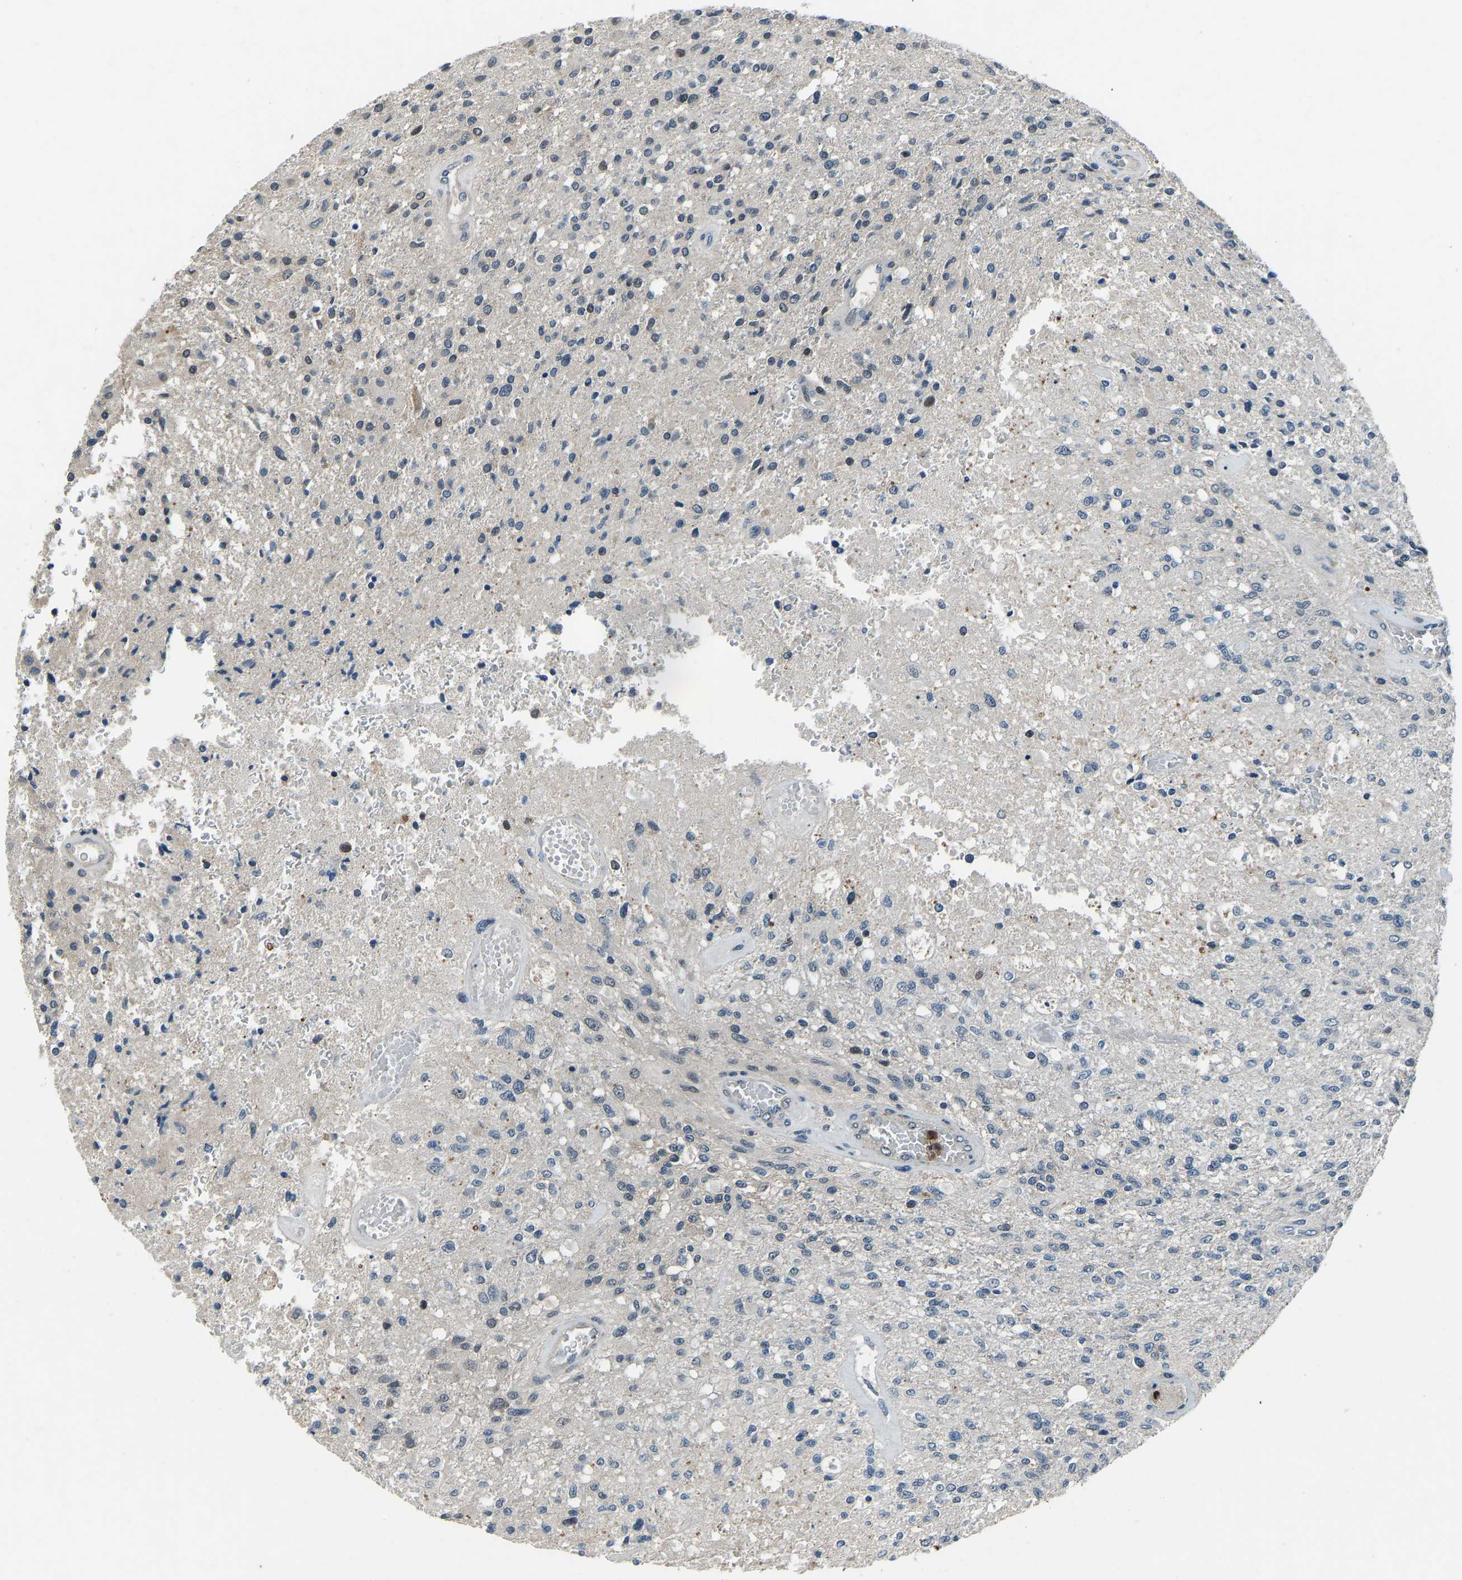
{"staining": {"intensity": "moderate", "quantity": "<25%", "location": "nuclear"}, "tissue": "glioma", "cell_type": "Tumor cells", "image_type": "cancer", "snomed": [{"axis": "morphology", "description": "Normal tissue, NOS"}, {"axis": "morphology", "description": "Glioma, malignant, High grade"}, {"axis": "topography", "description": "Cerebral cortex"}], "caption": "Brown immunohistochemical staining in human glioma shows moderate nuclear staining in approximately <25% of tumor cells. The staining was performed using DAB to visualize the protein expression in brown, while the nuclei were stained in blue with hematoxylin (Magnification: 20x).", "gene": "RLIM", "patient": {"sex": "male", "age": 77}}